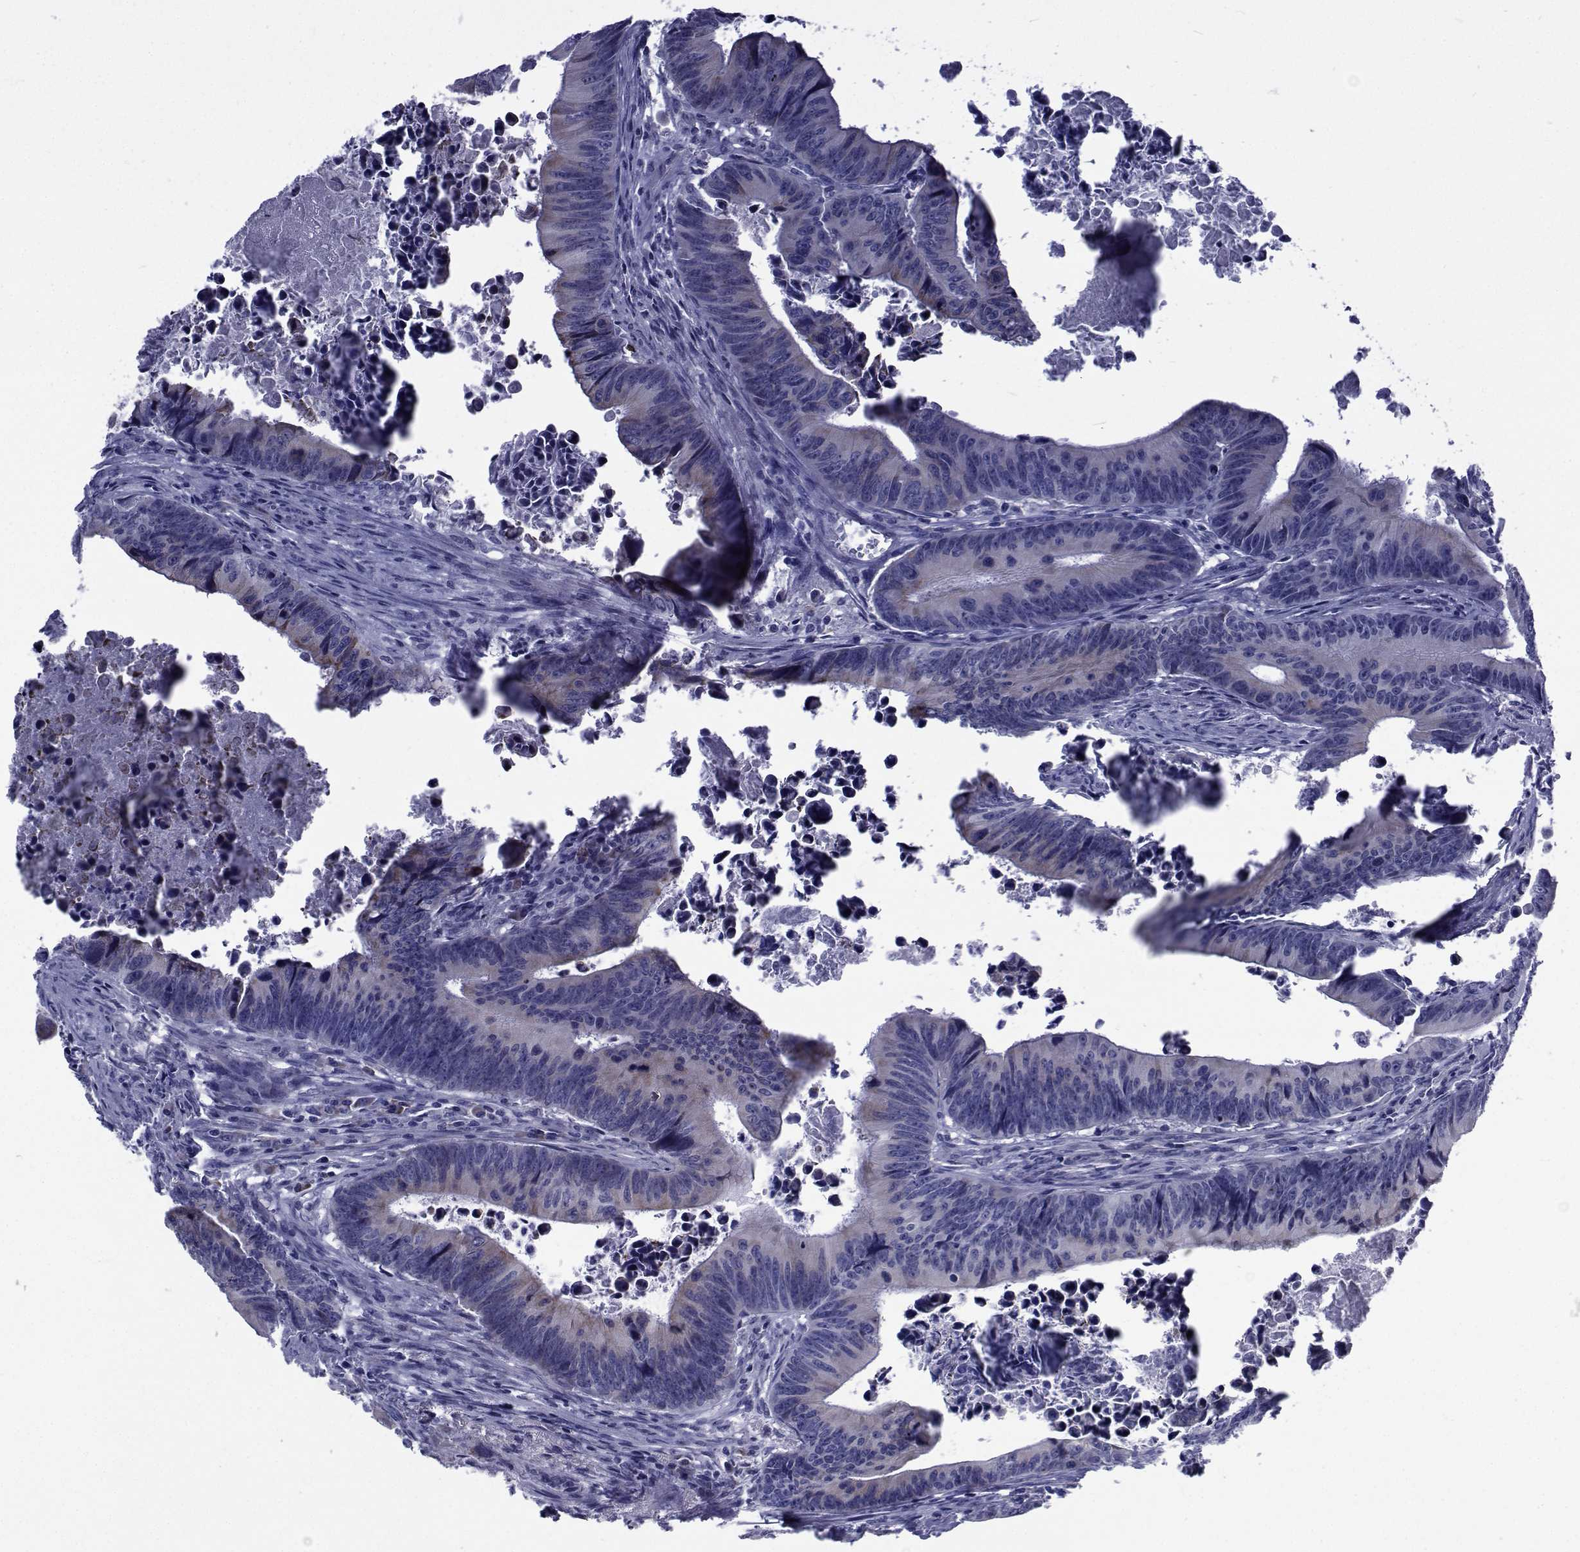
{"staining": {"intensity": "moderate", "quantity": "<25%", "location": "cytoplasmic/membranous"}, "tissue": "colorectal cancer", "cell_type": "Tumor cells", "image_type": "cancer", "snomed": [{"axis": "morphology", "description": "Adenocarcinoma, NOS"}, {"axis": "topography", "description": "Colon"}], "caption": "Immunohistochemistry (DAB (3,3'-diaminobenzidine)) staining of human colorectal cancer reveals moderate cytoplasmic/membranous protein expression in approximately <25% of tumor cells.", "gene": "ROPN1", "patient": {"sex": "female", "age": 87}}